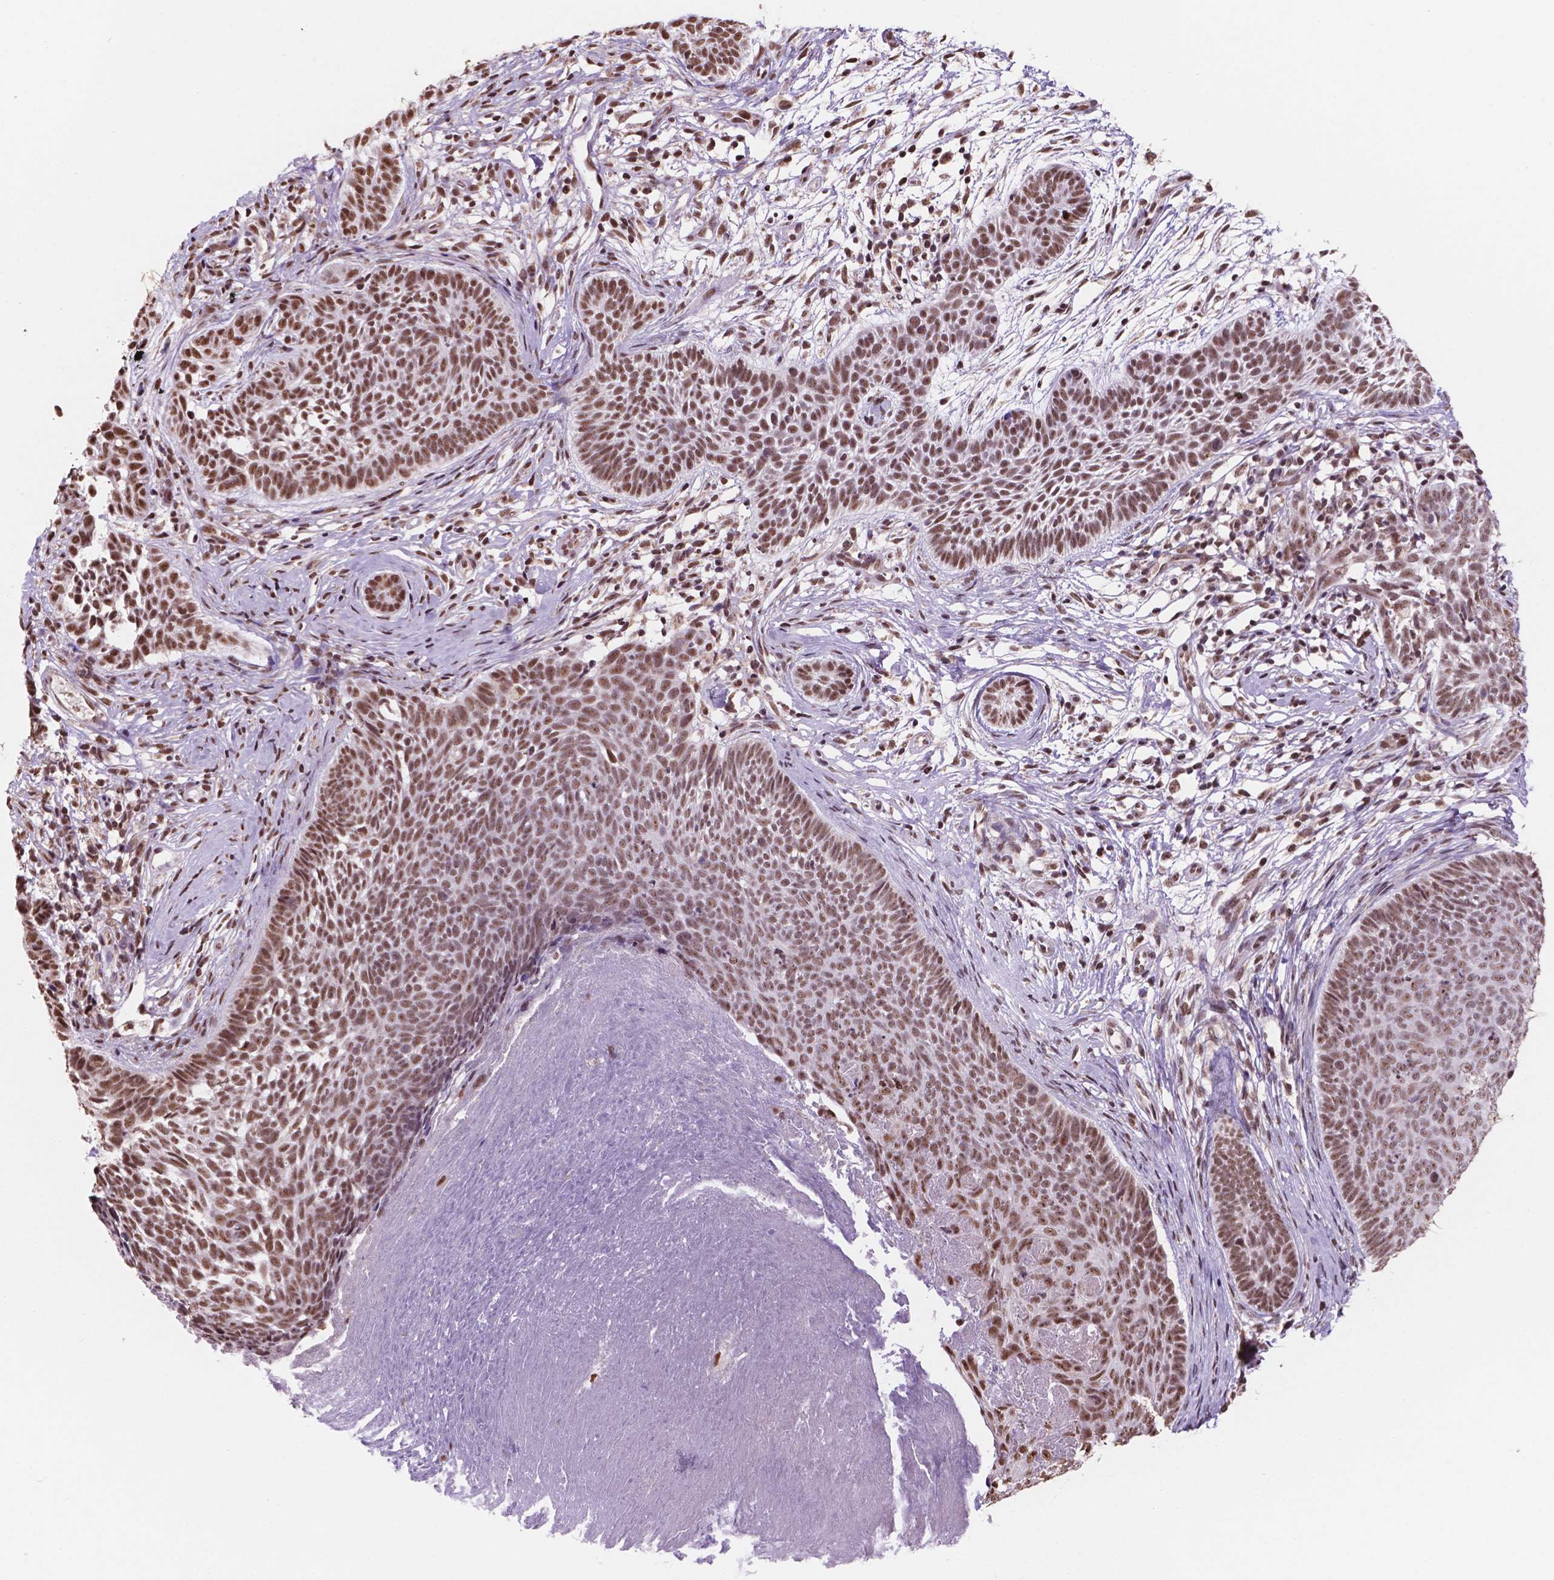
{"staining": {"intensity": "moderate", "quantity": ">75%", "location": "nuclear"}, "tissue": "skin cancer", "cell_type": "Tumor cells", "image_type": "cancer", "snomed": [{"axis": "morphology", "description": "Basal cell carcinoma"}, {"axis": "topography", "description": "Skin"}], "caption": "Tumor cells demonstrate medium levels of moderate nuclear staining in approximately >75% of cells in skin cancer (basal cell carcinoma).", "gene": "NDUFA10", "patient": {"sex": "male", "age": 85}}